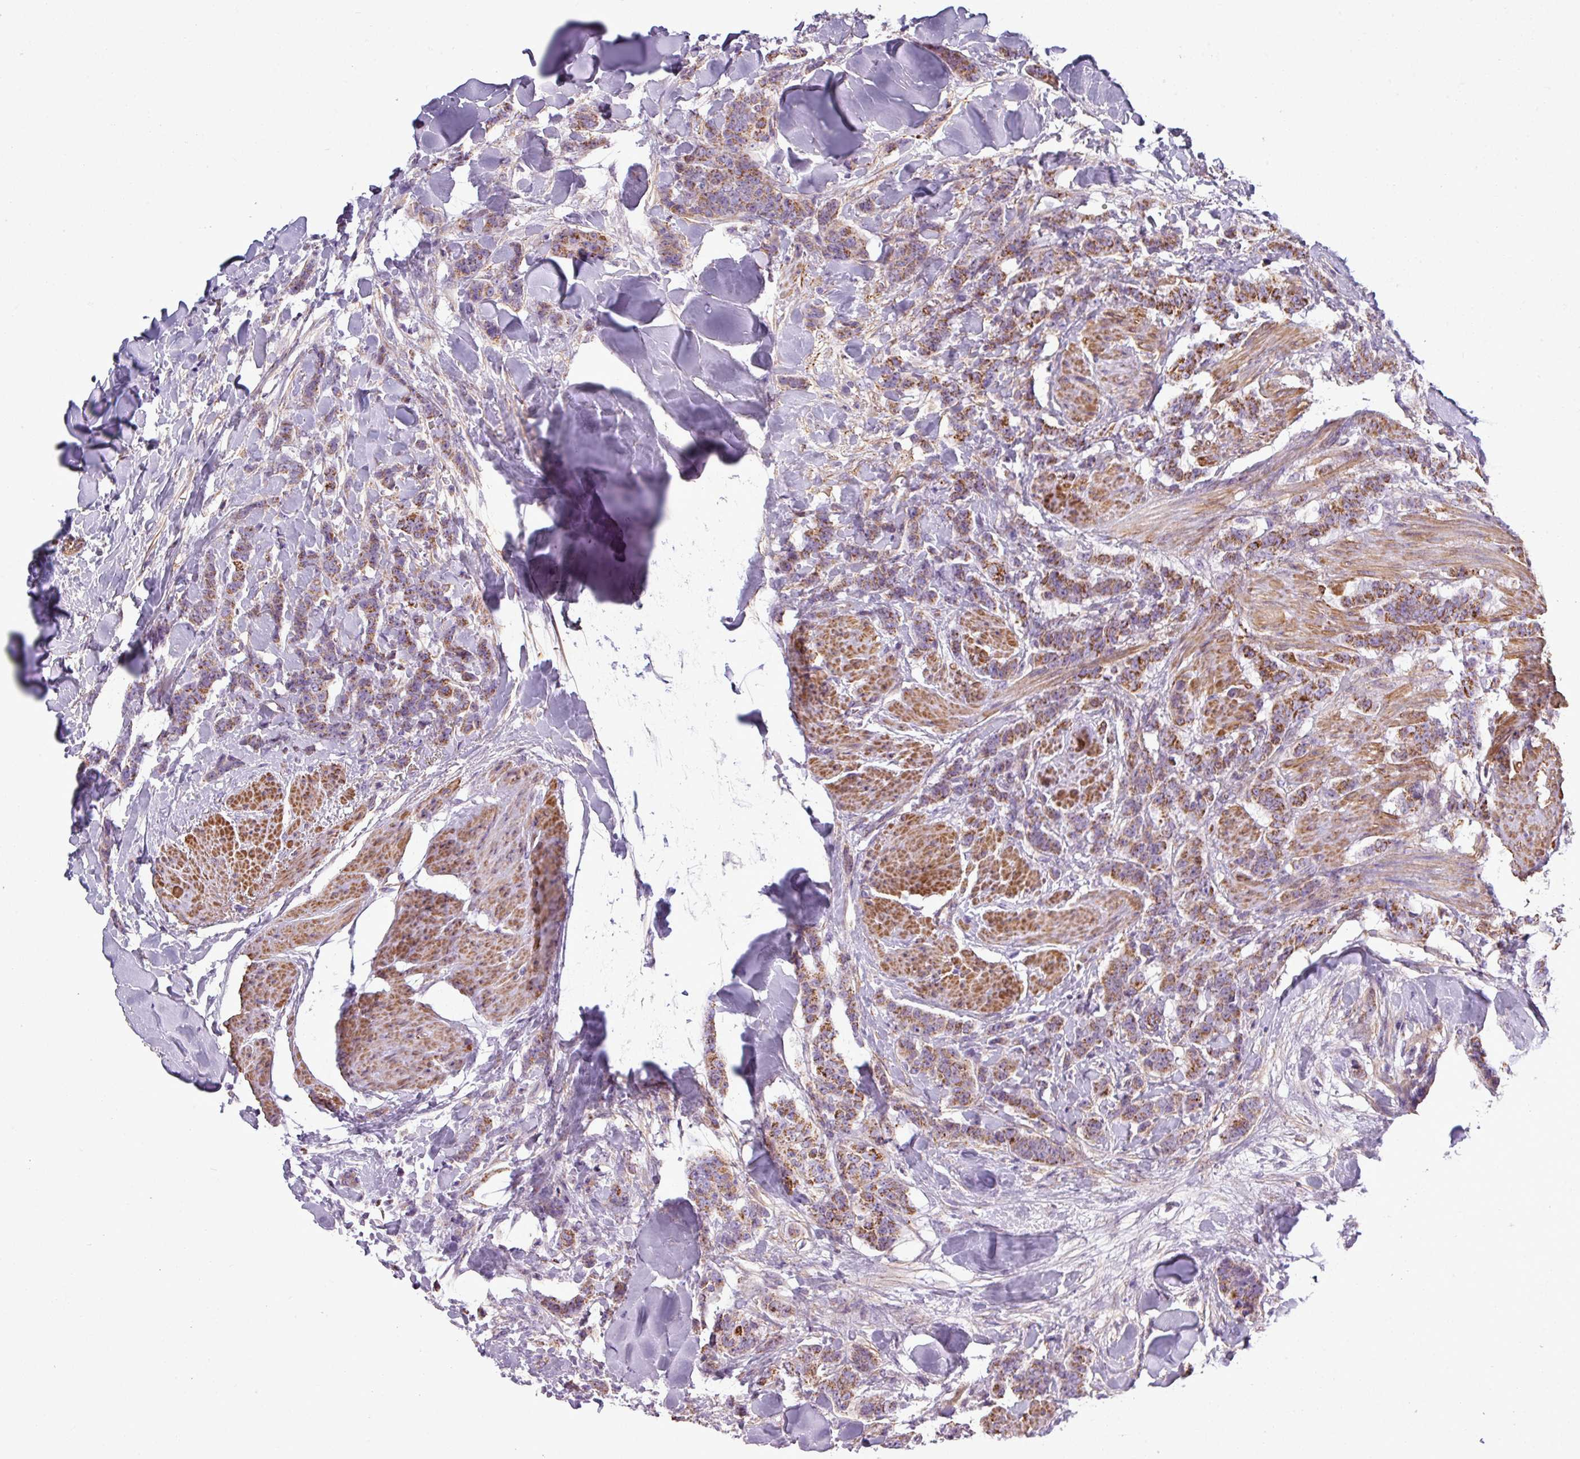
{"staining": {"intensity": "moderate", "quantity": ">75%", "location": "cytoplasmic/membranous"}, "tissue": "breast cancer", "cell_type": "Tumor cells", "image_type": "cancer", "snomed": [{"axis": "morphology", "description": "Duct carcinoma"}, {"axis": "topography", "description": "Breast"}], "caption": "There is medium levels of moderate cytoplasmic/membranous expression in tumor cells of breast cancer (infiltrating ductal carcinoma), as demonstrated by immunohistochemical staining (brown color).", "gene": "BTN2A2", "patient": {"sex": "female", "age": 40}}